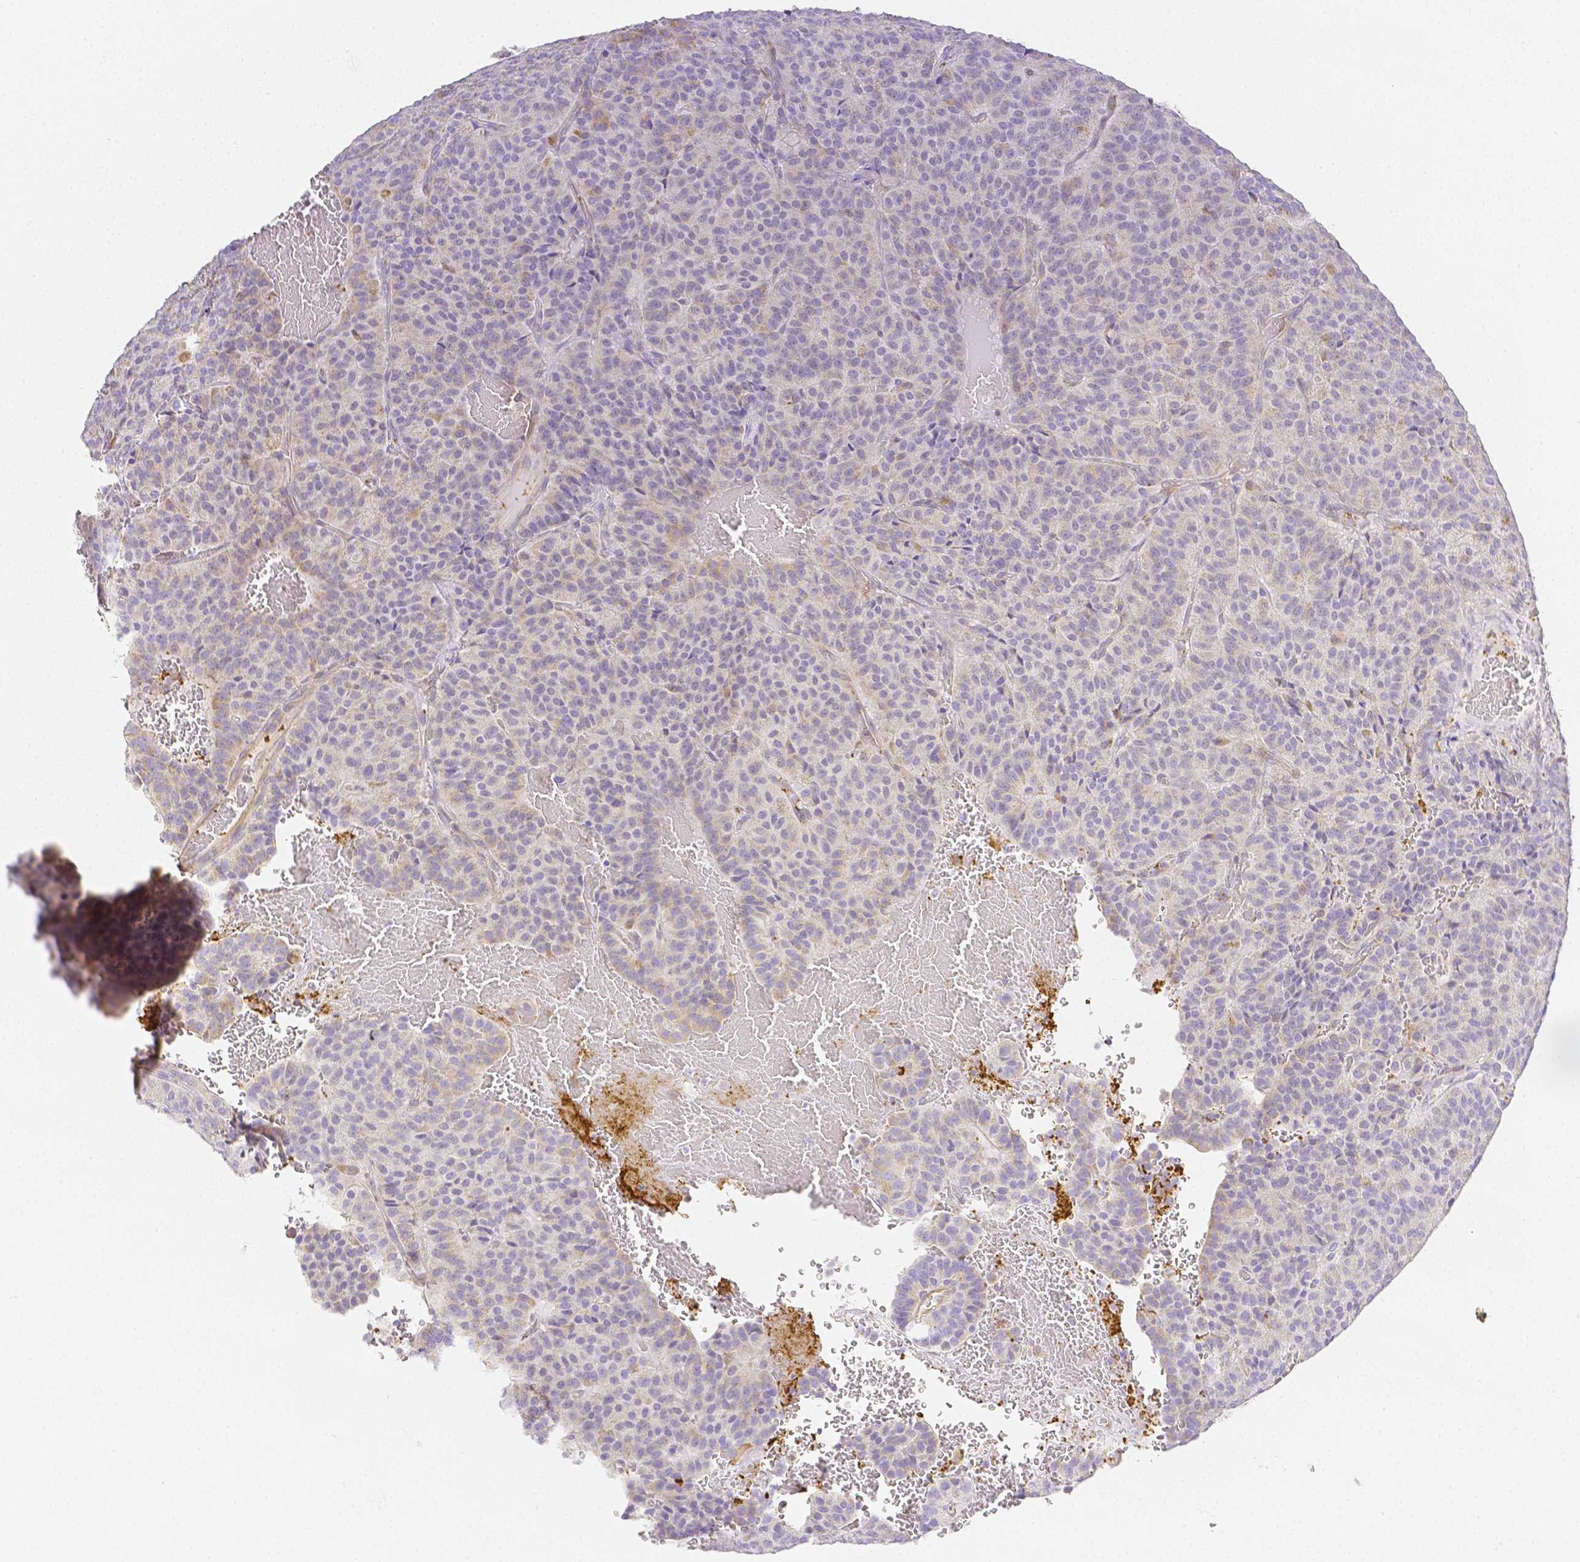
{"staining": {"intensity": "weak", "quantity": "<25%", "location": "cytoplasmic/membranous"}, "tissue": "carcinoid", "cell_type": "Tumor cells", "image_type": "cancer", "snomed": [{"axis": "morphology", "description": "Carcinoid, malignant, NOS"}, {"axis": "topography", "description": "Lung"}], "caption": "A high-resolution micrograph shows immunohistochemistry (IHC) staining of carcinoid, which shows no significant staining in tumor cells.", "gene": "ASAH2", "patient": {"sex": "male", "age": 70}}